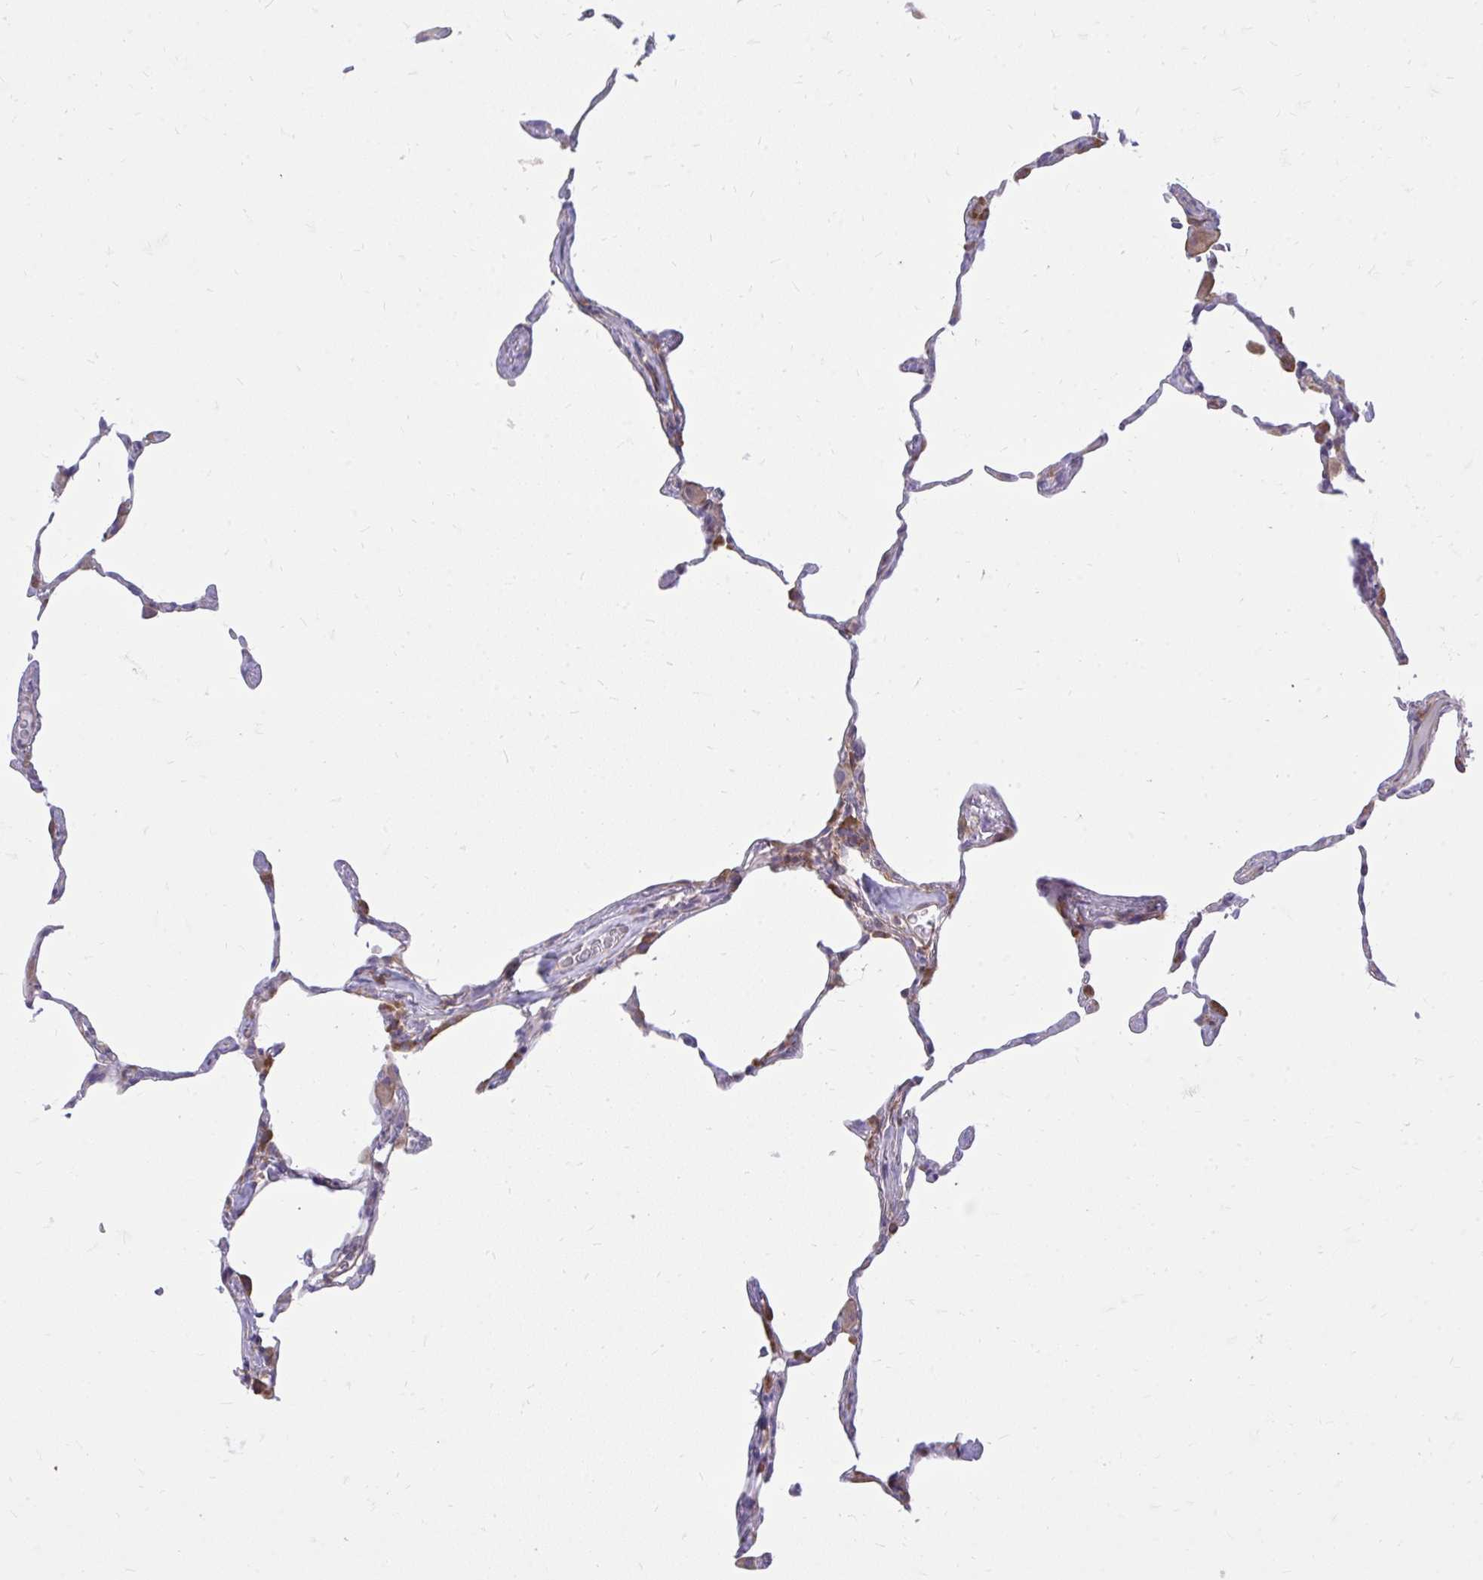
{"staining": {"intensity": "moderate", "quantity": "25%-75%", "location": "cytoplasmic/membranous"}, "tissue": "lung", "cell_type": "Alveolar cells", "image_type": "normal", "snomed": [{"axis": "morphology", "description": "Normal tissue, NOS"}, {"axis": "topography", "description": "Lung"}], "caption": "Immunohistochemistry photomicrograph of benign lung: lung stained using IHC displays medium levels of moderate protein expression localized specifically in the cytoplasmic/membranous of alveolar cells, appearing as a cytoplasmic/membranous brown color.", "gene": "ASAP1", "patient": {"sex": "female", "age": 57}}